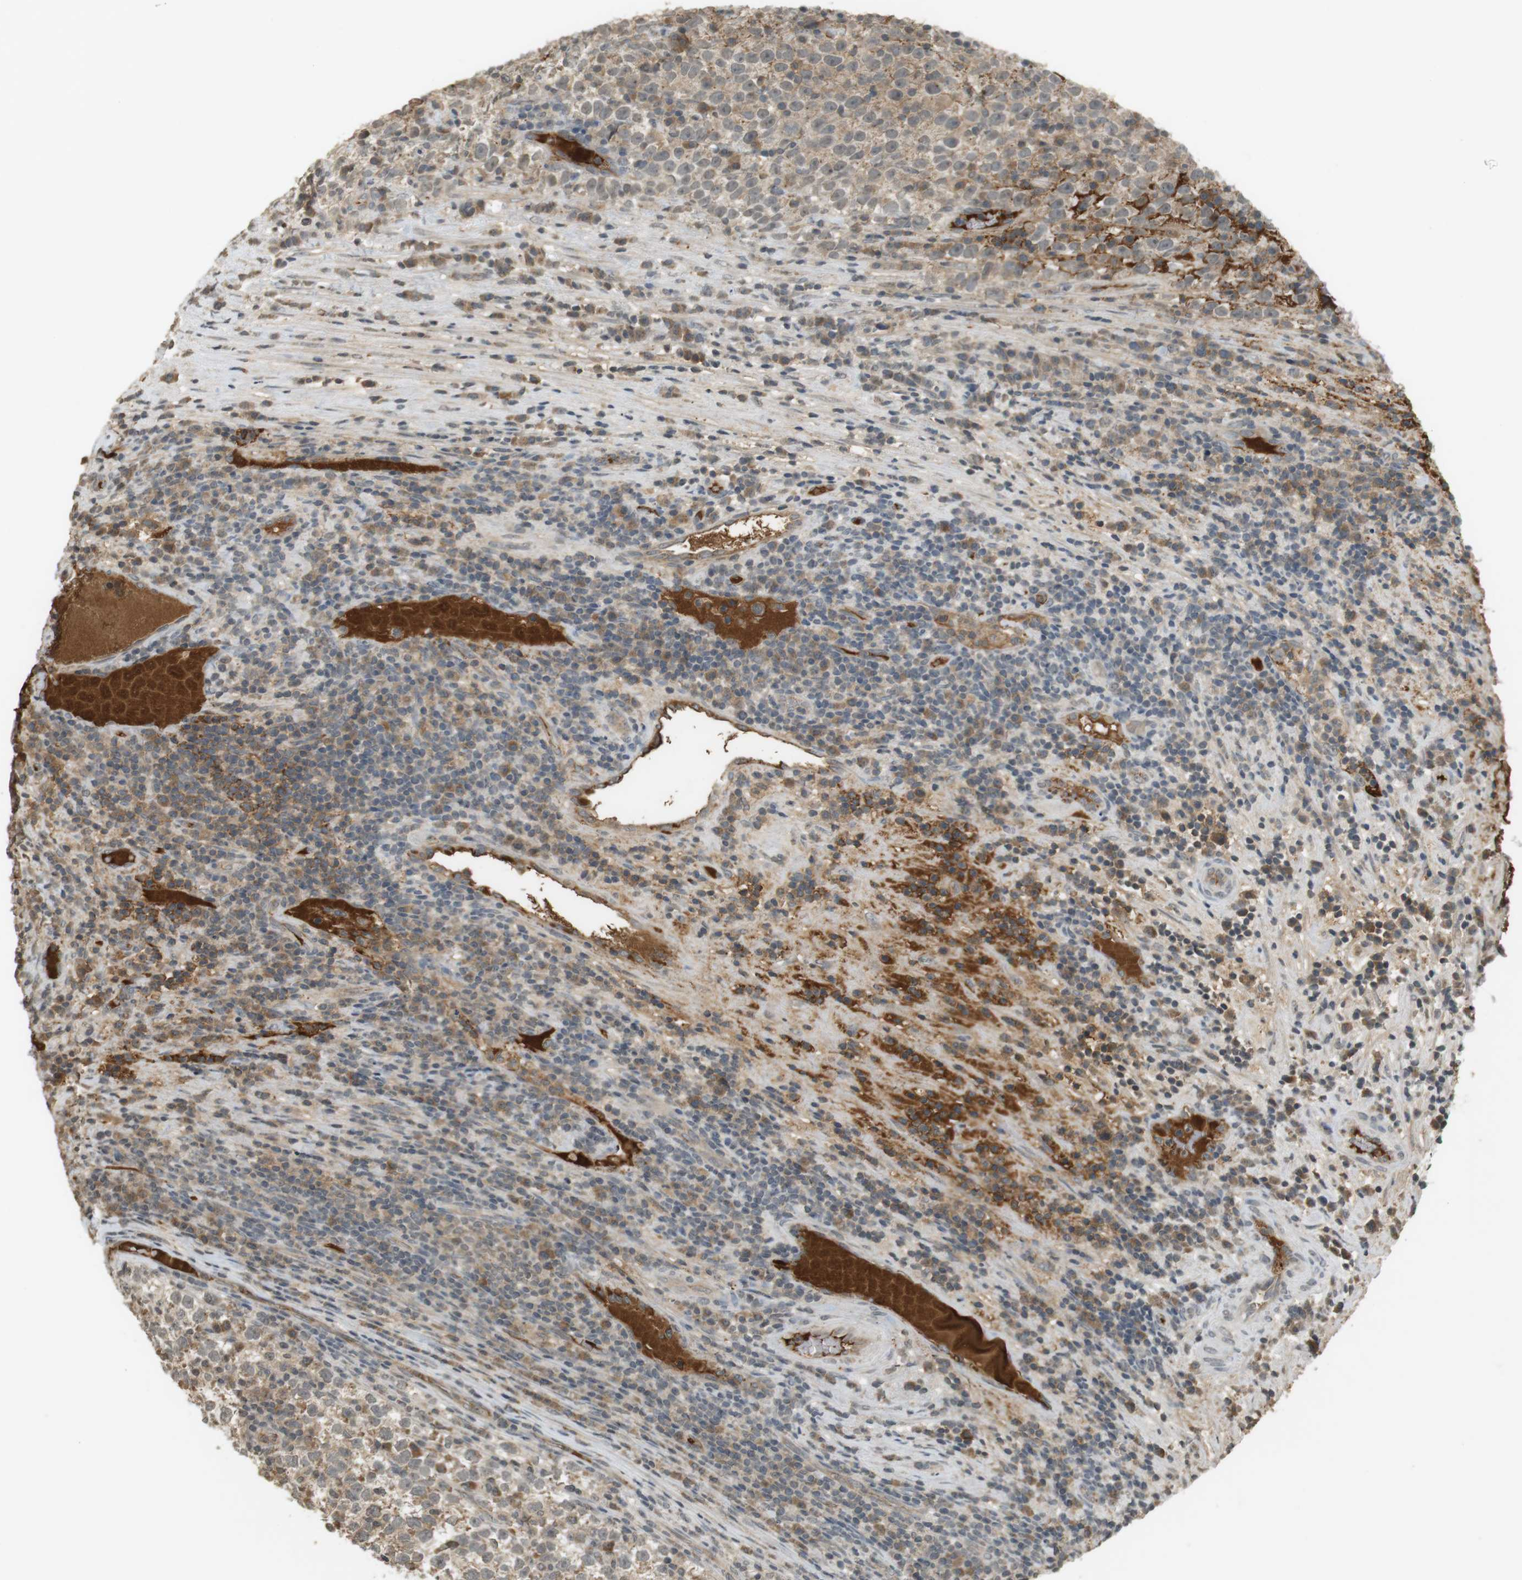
{"staining": {"intensity": "weak", "quantity": "25%-75%", "location": "cytoplasmic/membranous"}, "tissue": "testis cancer", "cell_type": "Tumor cells", "image_type": "cancer", "snomed": [{"axis": "morphology", "description": "Normal tissue, NOS"}, {"axis": "morphology", "description": "Seminoma, NOS"}, {"axis": "topography", "description": "Testis"}], "caption": "Testis seminoma stained with DAB (3,3'-diaminobenzidine) IHC shows low levels of weak cytoplasmic/membranous staining in approximately 25%-75% of tumor cells.", "gene": "SRR", "patient": {"sex": "male", "age": 43}}